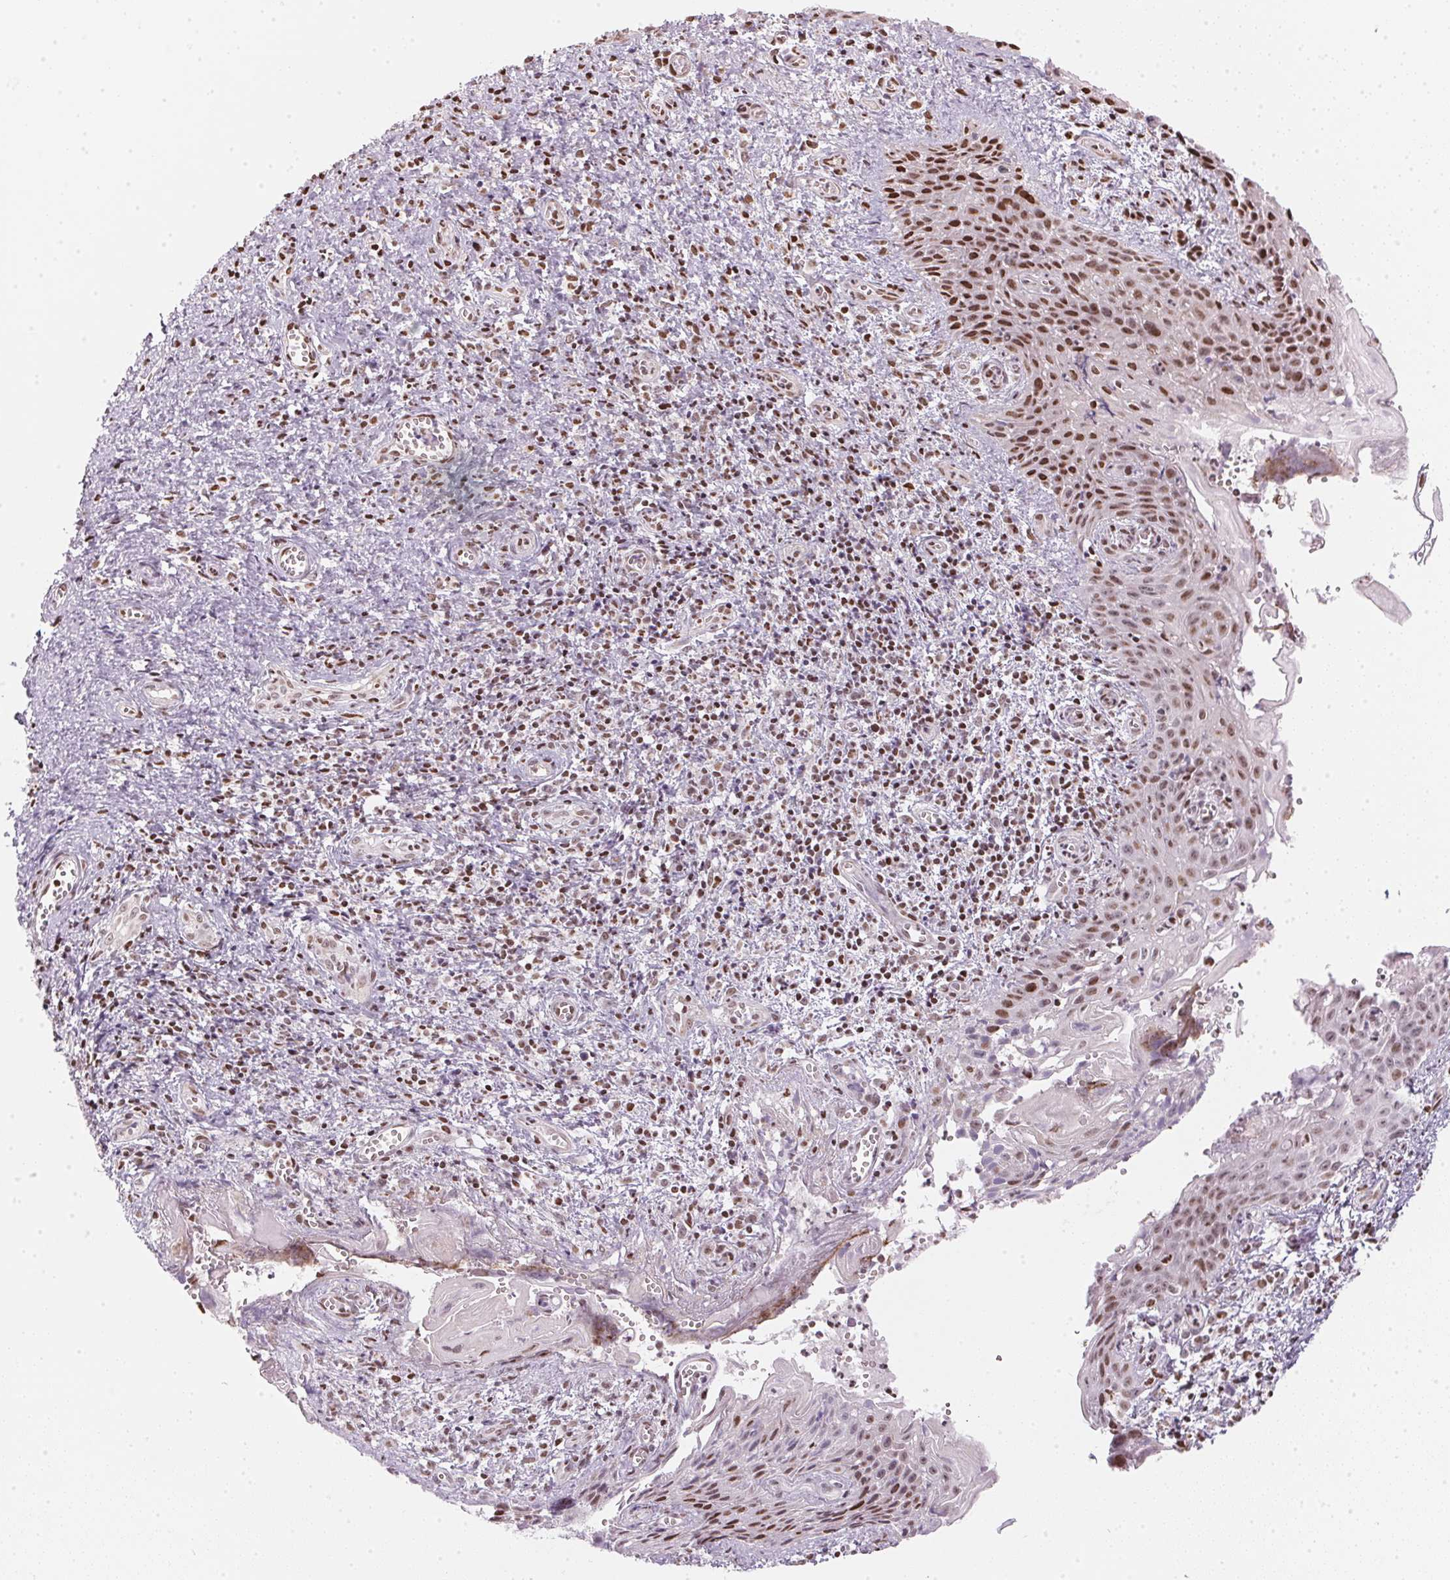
{"staining": {"intensity": "moderate", "quantity": ">75%", "location": "nuclear"}, "tissue": "cervical cancer", "cell_type": "Tumor cells", "image_type": "cancer", "snomed": [{"axis": "morphology", "description": "Squamous cell carcinoma, NOS"}, {"axis": "topography", "description": "Cervix"}], "caption": "This is an image of immunohistochemistry staining of squamous cell carcinoma (cervical), which shows moderate staining in the nuclear of tumor cells.", "gene": "KAT6A", "patient": {"sex": "female", "age": 30}}